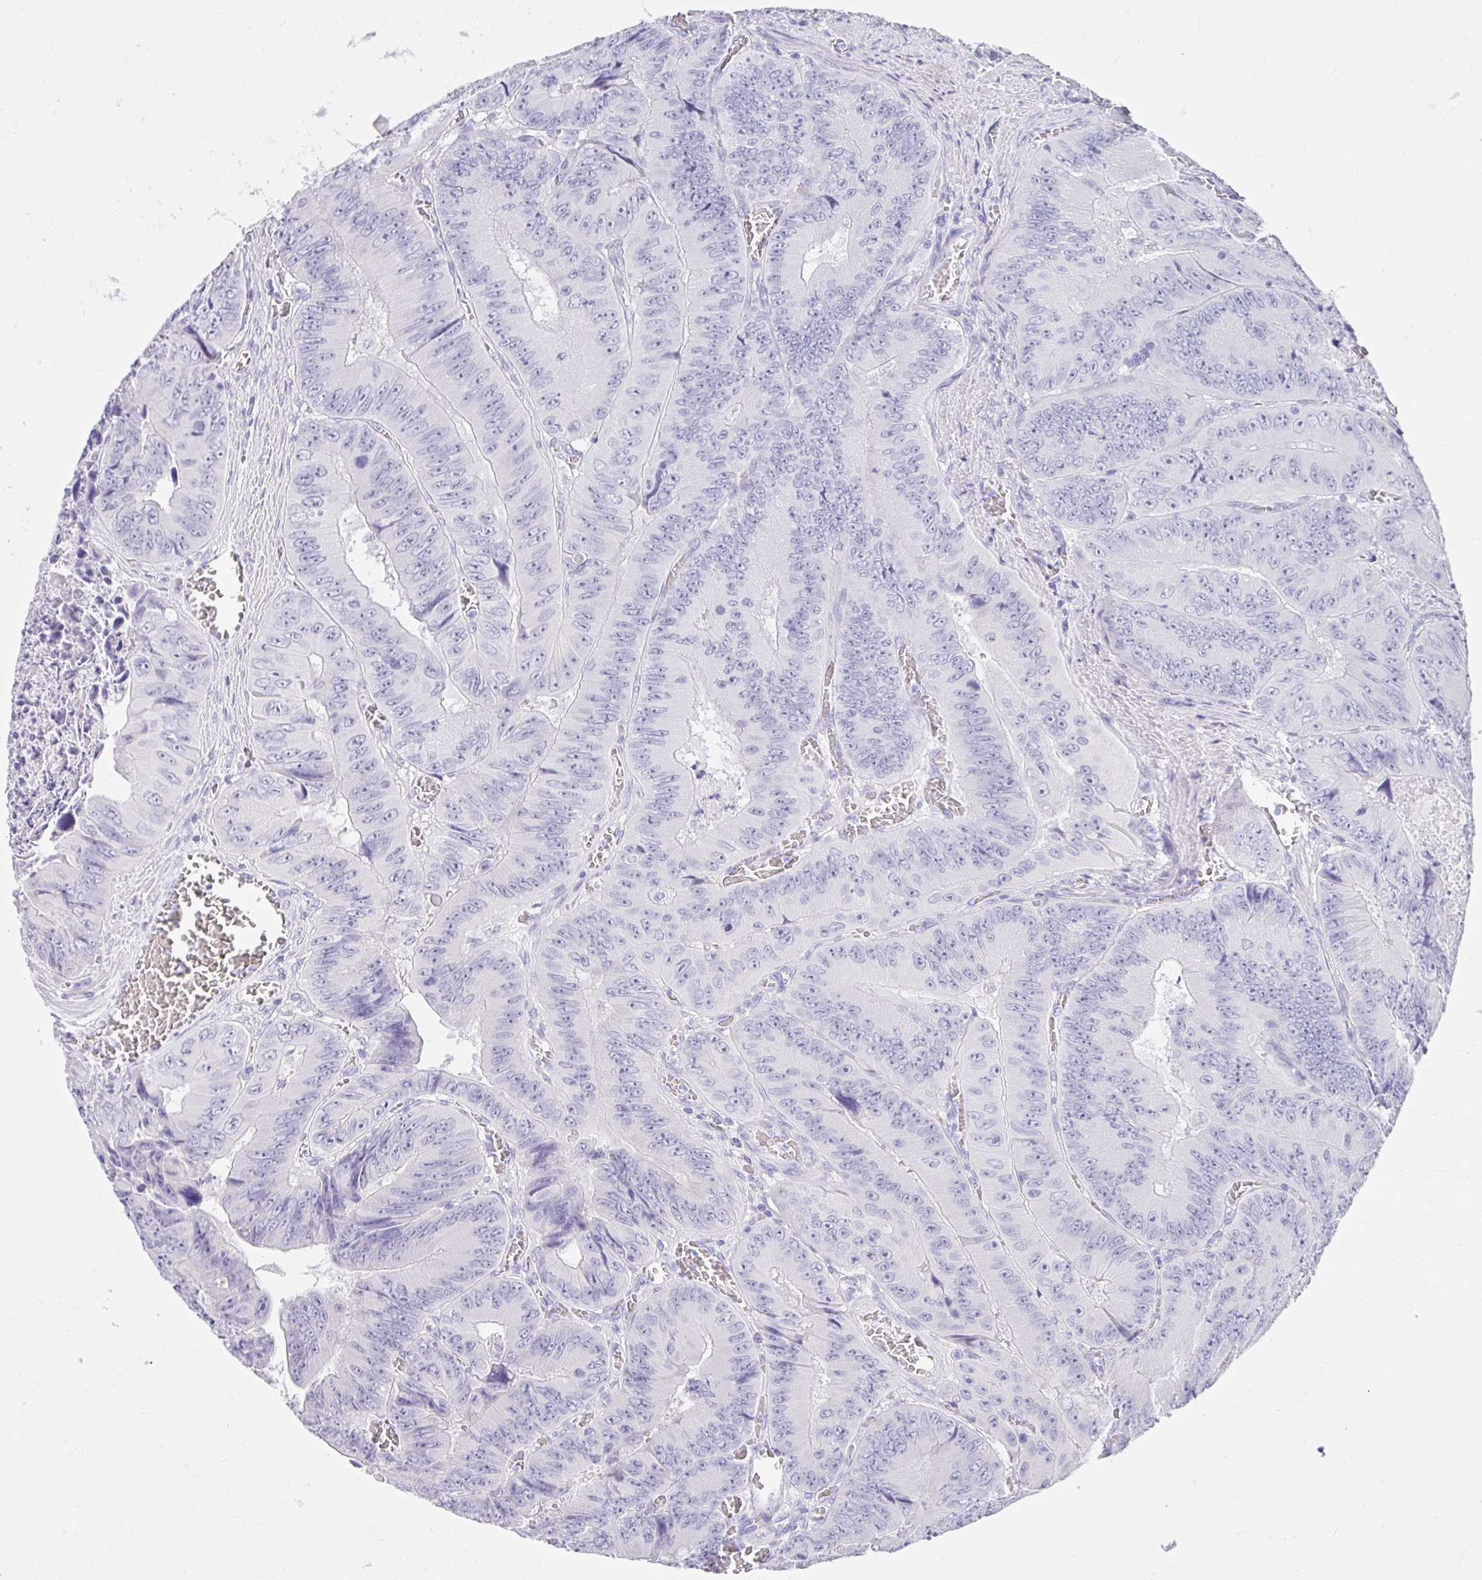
{"staining": {"intensity": "negative", "quantity": "none", "location": "none"}, "tissue": "colorectal cancer", "cell_type": "Tumor cells", "image_type": "cancer", "snomed": [{"axis": "morphology", "description": "Adenocarcinoma, NOS"}, {"axis": "topography", "description": "Colon"}], "caption": "This is an immunohistochemistry image of adenocarcinoma (colorectal). There is no staining in tumor cells.", "gene": "CHAT", "patient": {"sex": "female", "age": 84}}